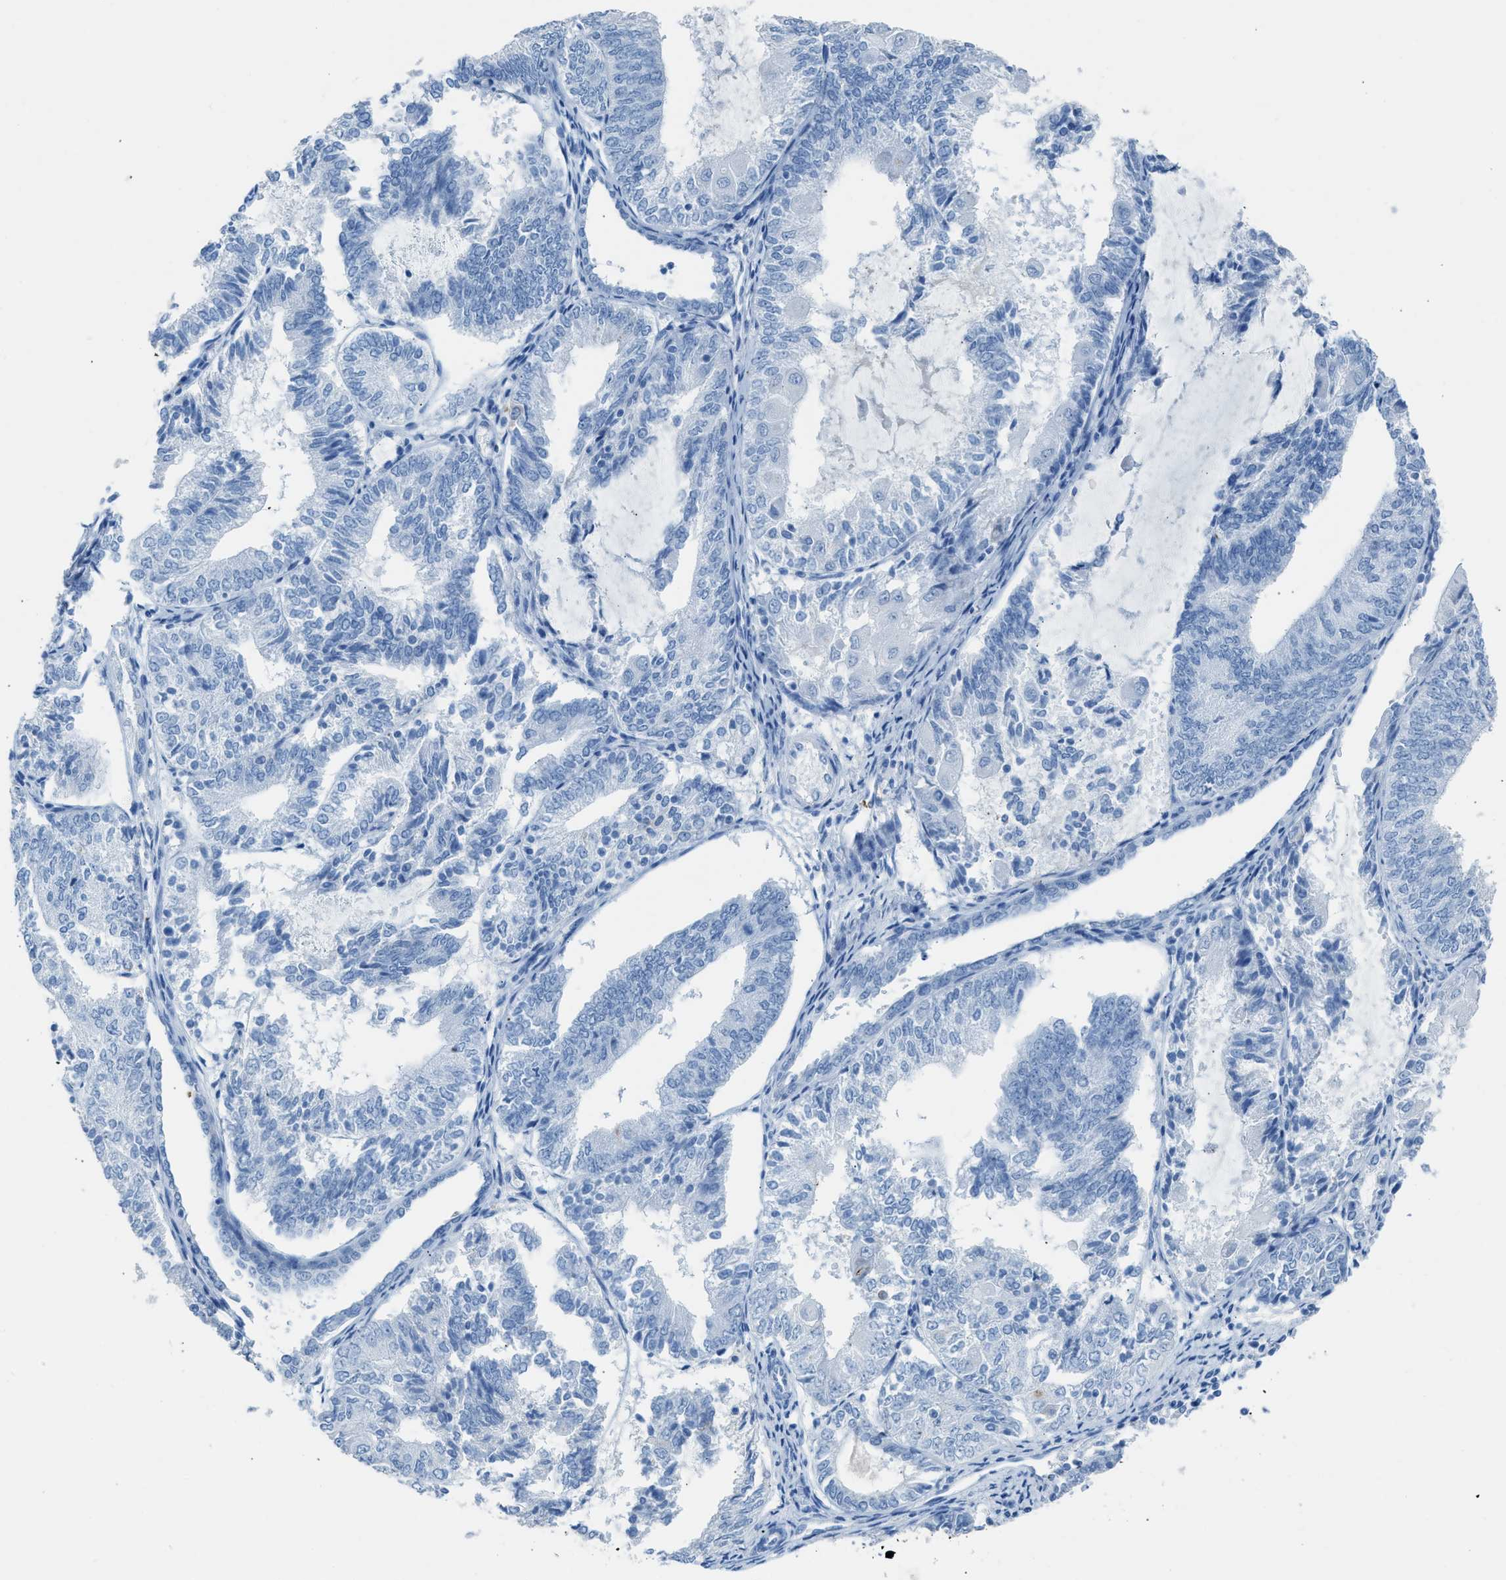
{"staining": {"intensity": "negative", "quantity": "none", "location": "none"}, "tissue": "endometrial cancer", "cell_type": "Tumor cells", "image_type": "cancer", "snomed": [{"axis": "morphology", "description": "Adenocarcinoma, NOS"}, {"axis": "topography", "description": "Endometrium"}], "caption": "This is an IHC micrograph of human adenocarcinoma (endometrial). There is no expression in tumor cells.", "gene": "FAIM2", "patient": {"sex": "female", "age": 81}}